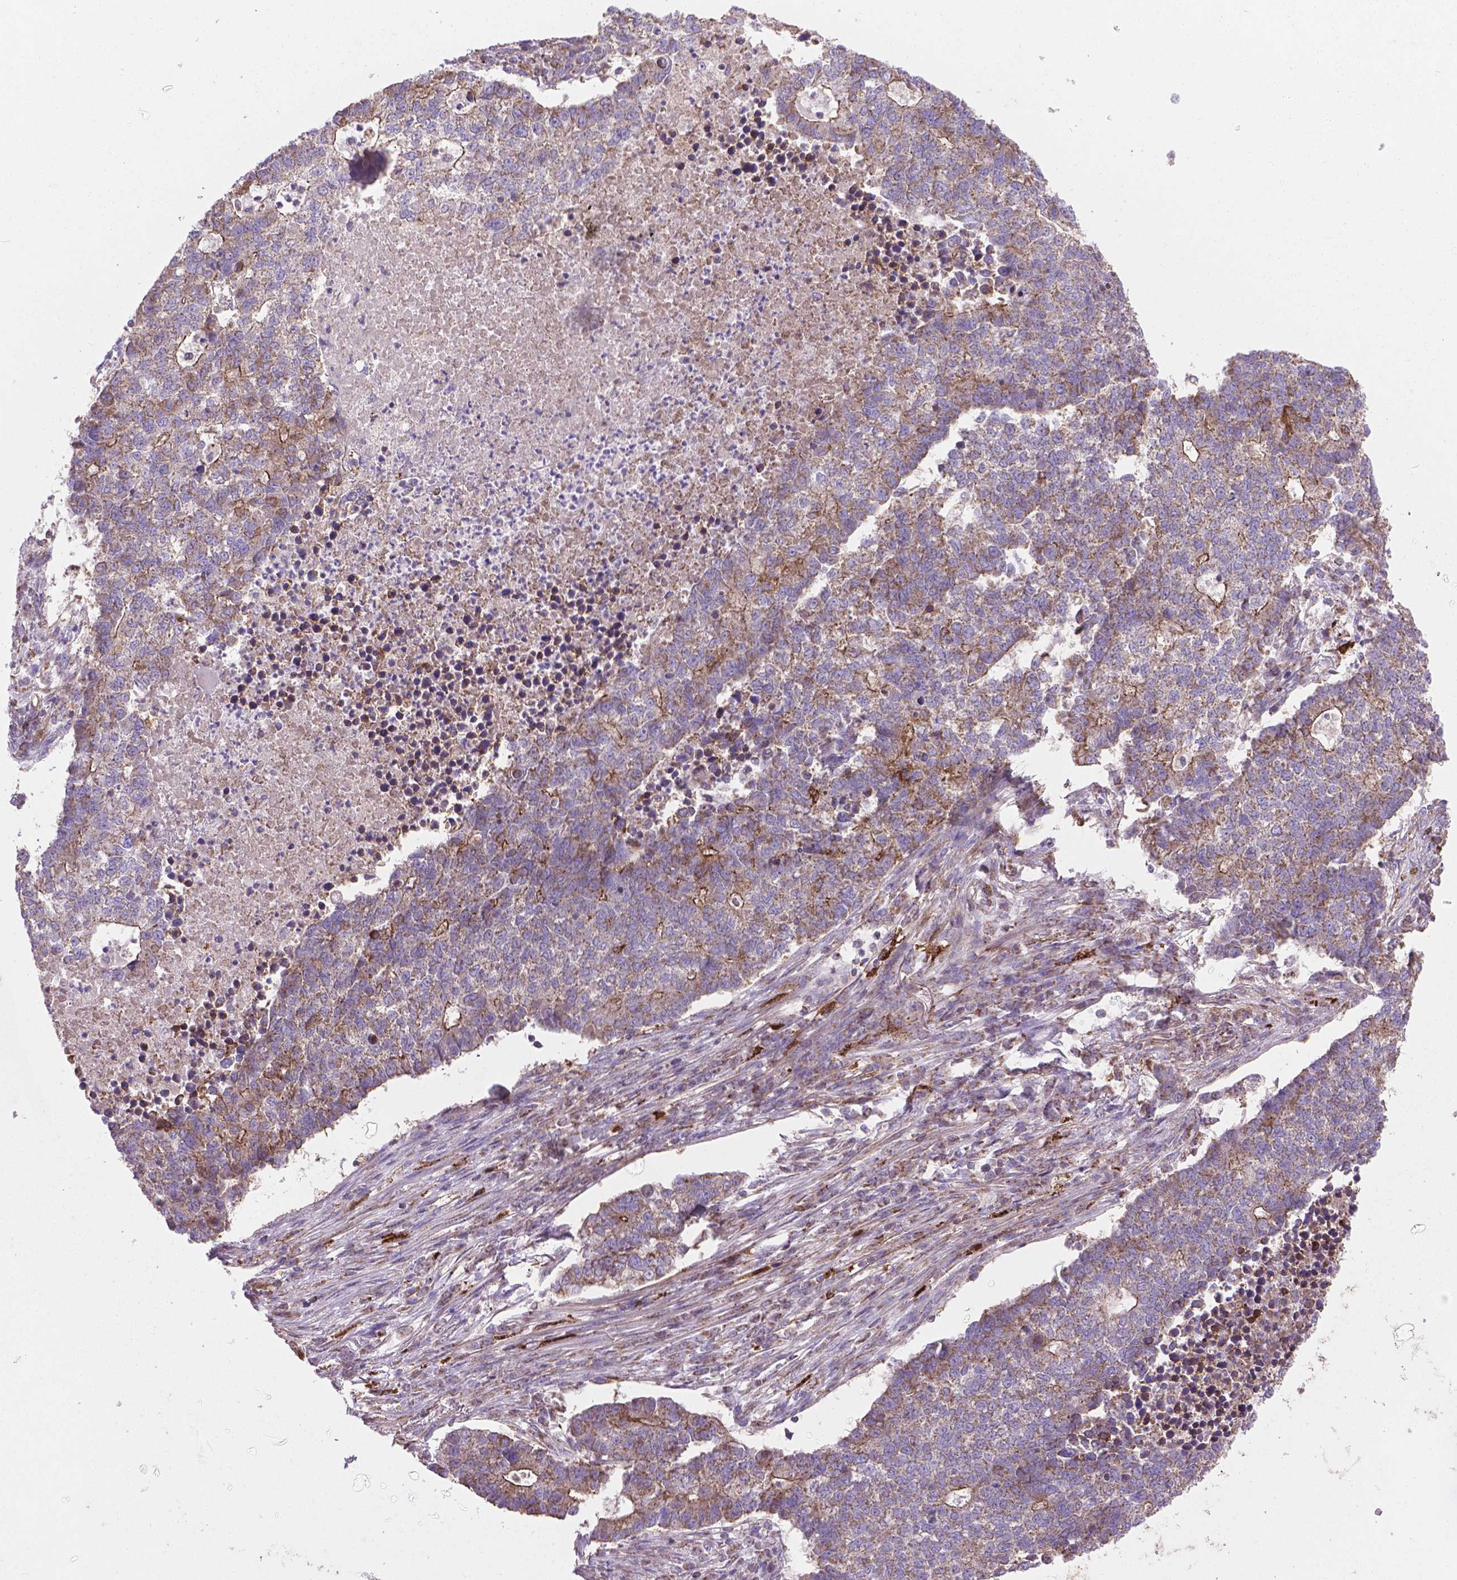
{"staining": {"intensity": "moderate", "quantity": "<25%", "location": "cytoplasmic/membranous"}, "tissue": "lung cancer", "cell_type": "Tumor cells", "image_type": "cancer", "snomed": [{"axis": "morphology", "description": "Adenocarcinoma, NOS"}, {"axis": "topography", "description": "Lung"}], "caption": "A brown stain labels moderate cytoplasmic/membranous expression of a protein in lung cancer tumor cells.", "gene": "TCAF1", "patient": {"sex": "male", "age": 57}}